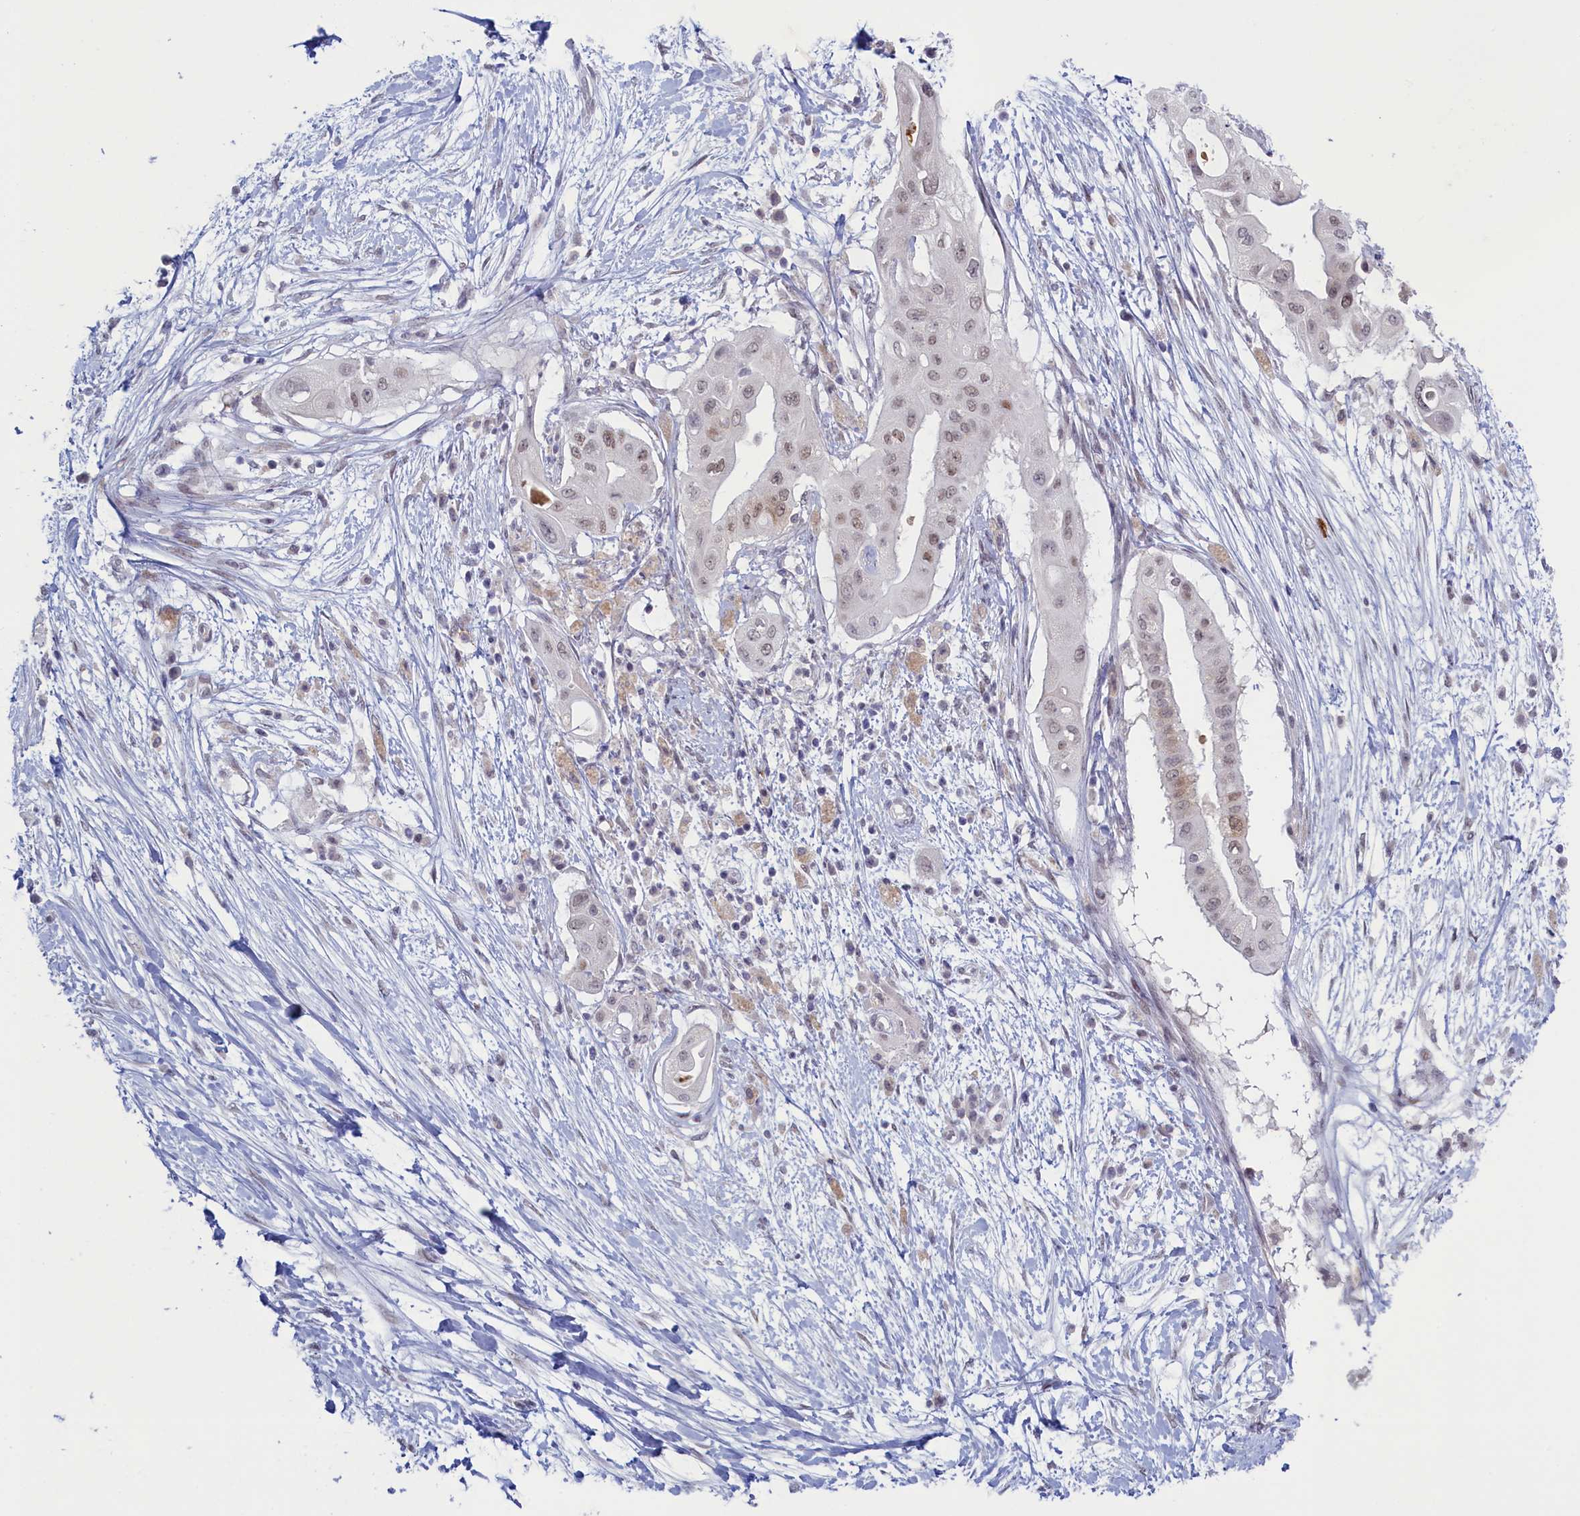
{"staining": {"intensity": "moderate", "quantity": "<25%", "location": "cytoplasmic/membranous,nuclear"}, "tissue": "pancreatic cancer", "cell_type": "Tumor cells", "image_type": "cancer", "snomed": [{"axis": "morphology", "description": "Adenocarcinoma, NOS"}, {"axis": "topography", "description": "Pancreas"}], "caption": "Moderate cytoplasmic/membranous and nuclear positivity is appreciated in approximately <25% of tumor cells in pancreatic cancer.", "gene": "ATF7IP2", "patient": {"sex": "male", "age": 68}}